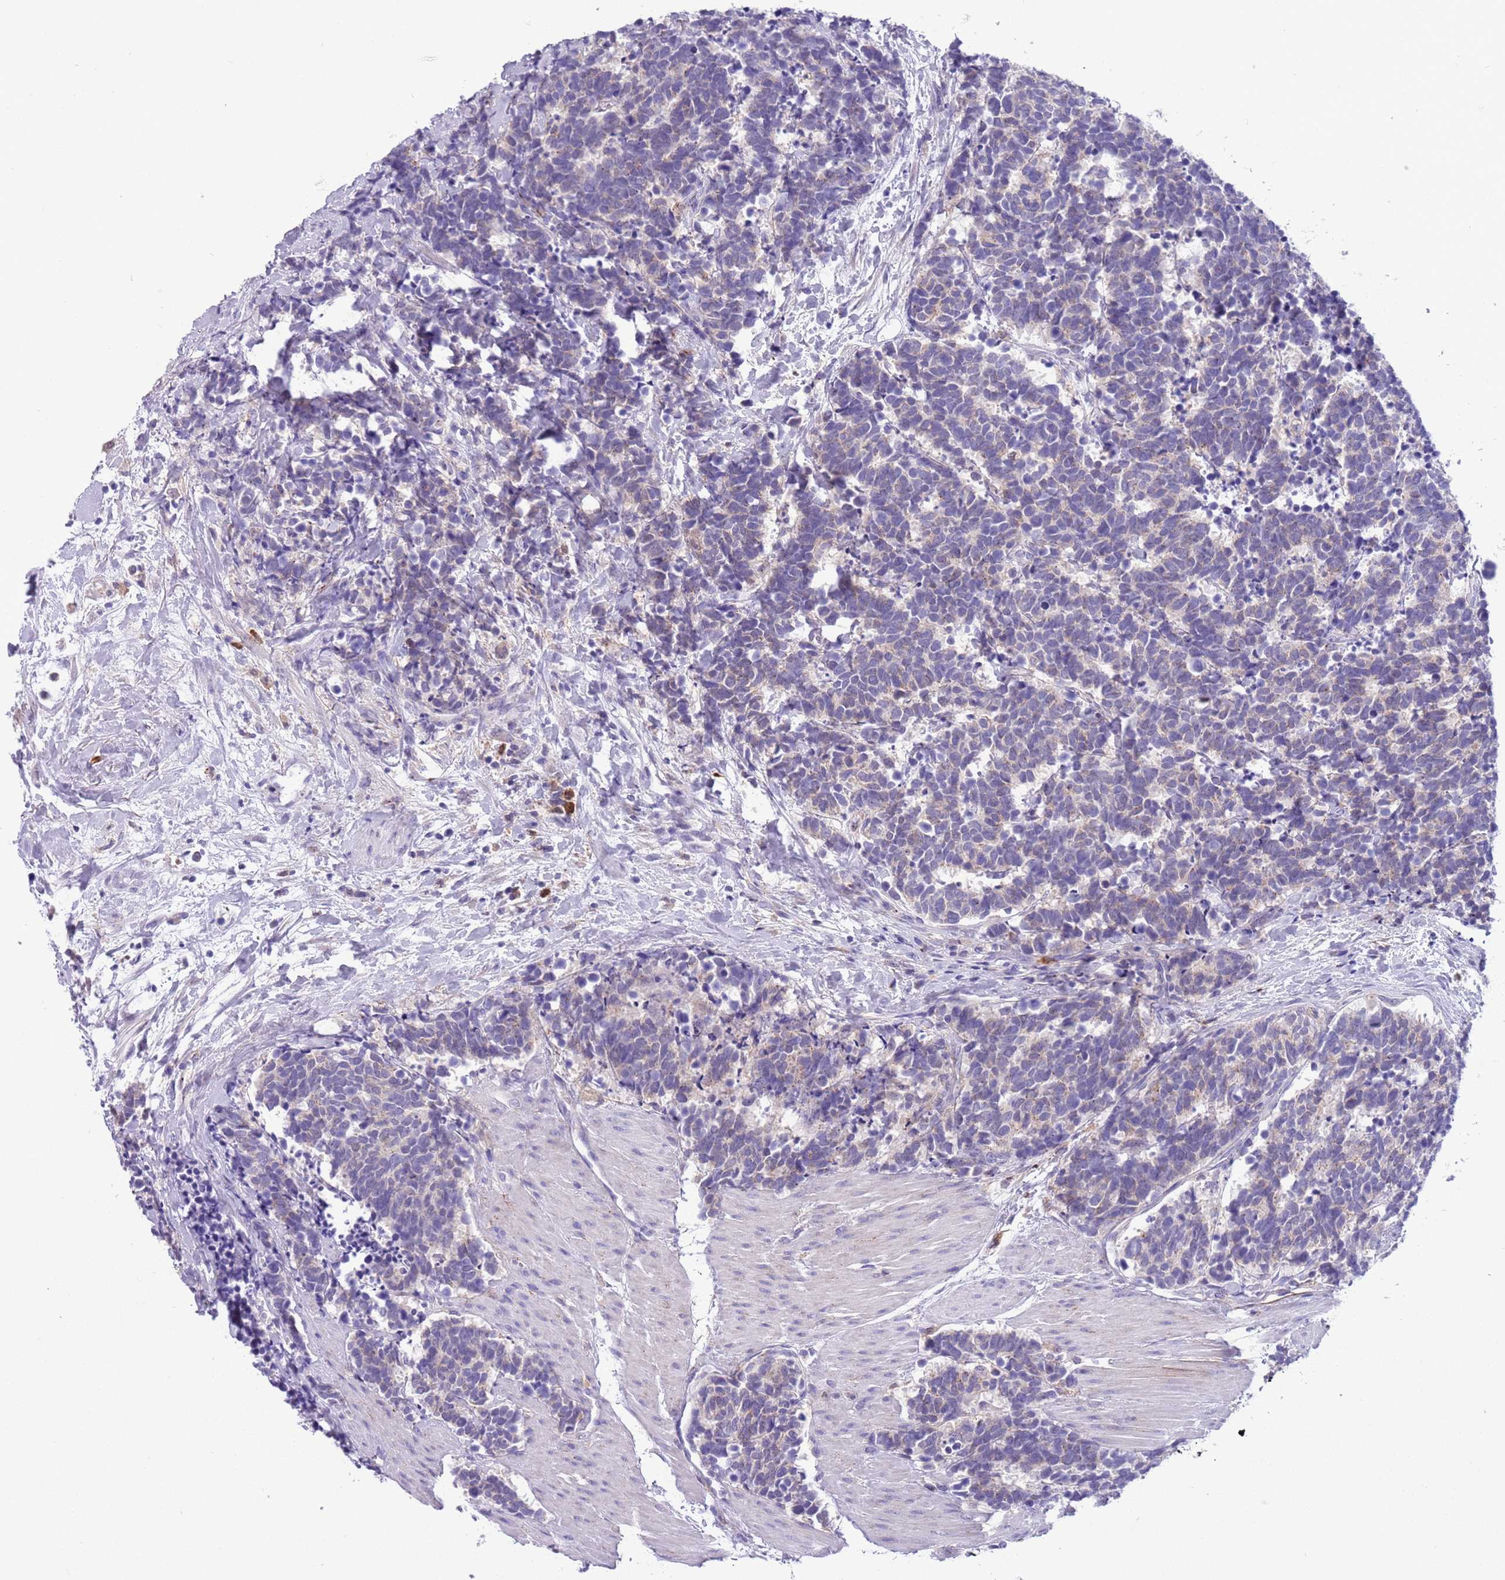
{"staining": {"intensity": "negative", "quantity": "none", "location": "none"}, "tissue": "carcinoid", "cell_type": "Tumor cells", "image_type": "cancer", "snomed": [{"axis": "morphology", "description": "Carcinoma, NOS"}, {"axis": "morphology", "description": "Carcinoid, malignant, NOS"}, {"axis": "topography", "description": "Prostate"}], "caption": "The IHC image has no significant staining in tumor cells of carcinoid (malignant) tissue.", "gene": "PFKFB2", "patient": {"sex": "male", "age": 57}}